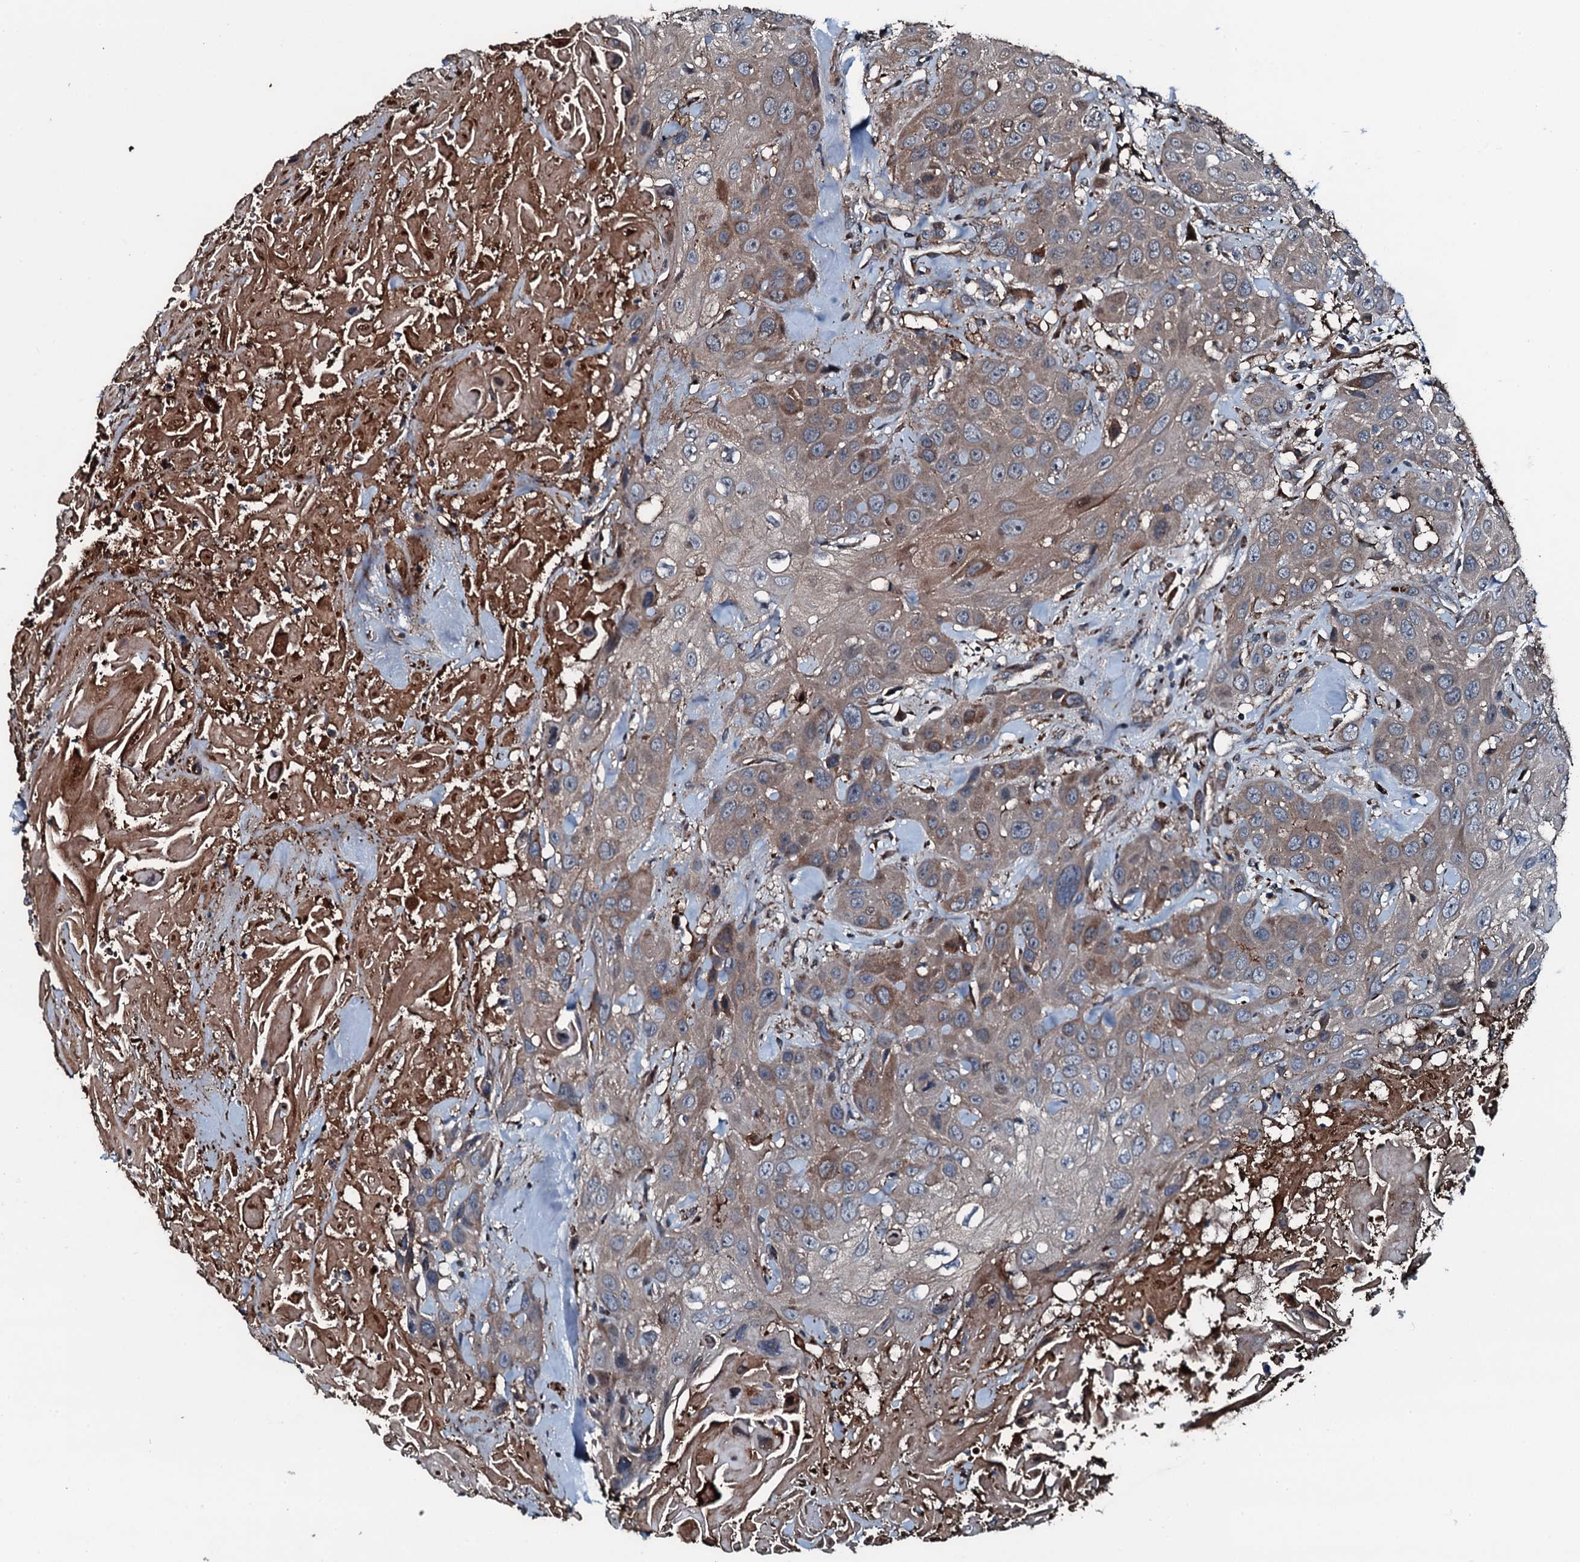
{"staining": {"intensity": "weak", "quantity": ">75%", "location": "cytoplasmic/membranous"}, "tissue": "head and neck cancer", "cell_type": "Tumor cells", "image_type": "cancer", "snomed": [{"axis": "morphology", "description": "Squamous cell carcinoma, NOS"}, {"axis": "topography", "description": "Head-Neck"}], "caption": "High-power microscopy captured an immunohistochemistry photomicrograph of squamous cell carcinoma (head and neck), revealing weak cytoplasmic/membranous expression in about >75% of tumor cells.", "gene": "AARS1", "patient": {"sex": "male", "age": 81}}